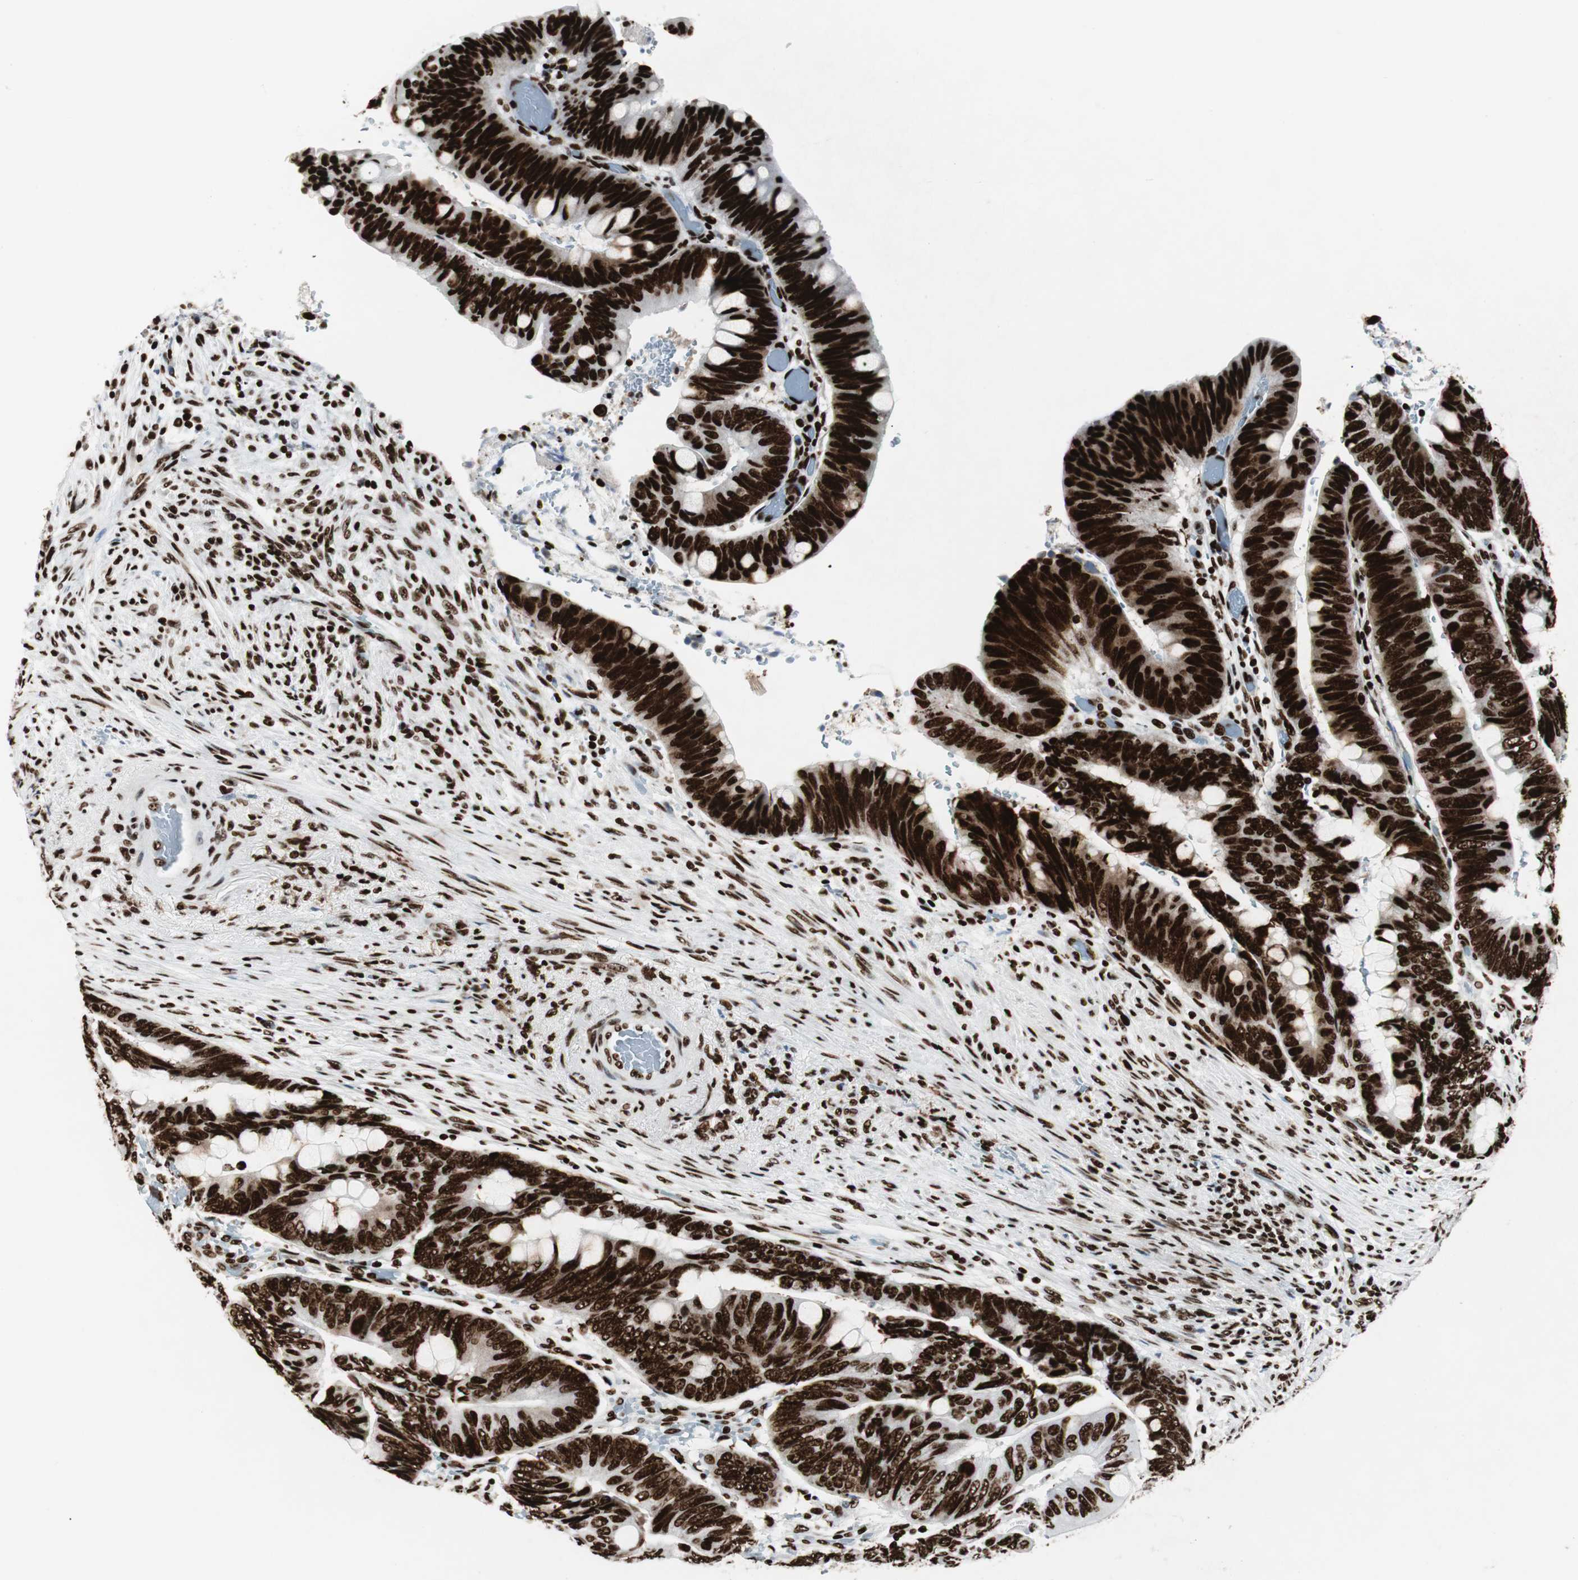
{"staining": {"intensity": "strong", "quantity": ">75%", "location": "nuclear"}, "tissue": "colorectal cancer", "cell_type": "Tumor cells", "image_type": "cancer", "snomed": [{"axis": "morphology", "description": "Normal tissue, NOS"}, {"axis": "morphology", "description": "Adenocarcinoma, NOS"}, {"axis": "topography", "description": "Rectum"}, {"axis": "topography", "description": "Peripheral nerve tissue"}], "caption": "An IHC image of neoplastic tissue is shown. Protein staining in brown shows strong nuclear positivity in colorectal adenocarcinoma within tumor cells.", "gene": "NCL", "patient": {"sex": "male", "age": 92}}